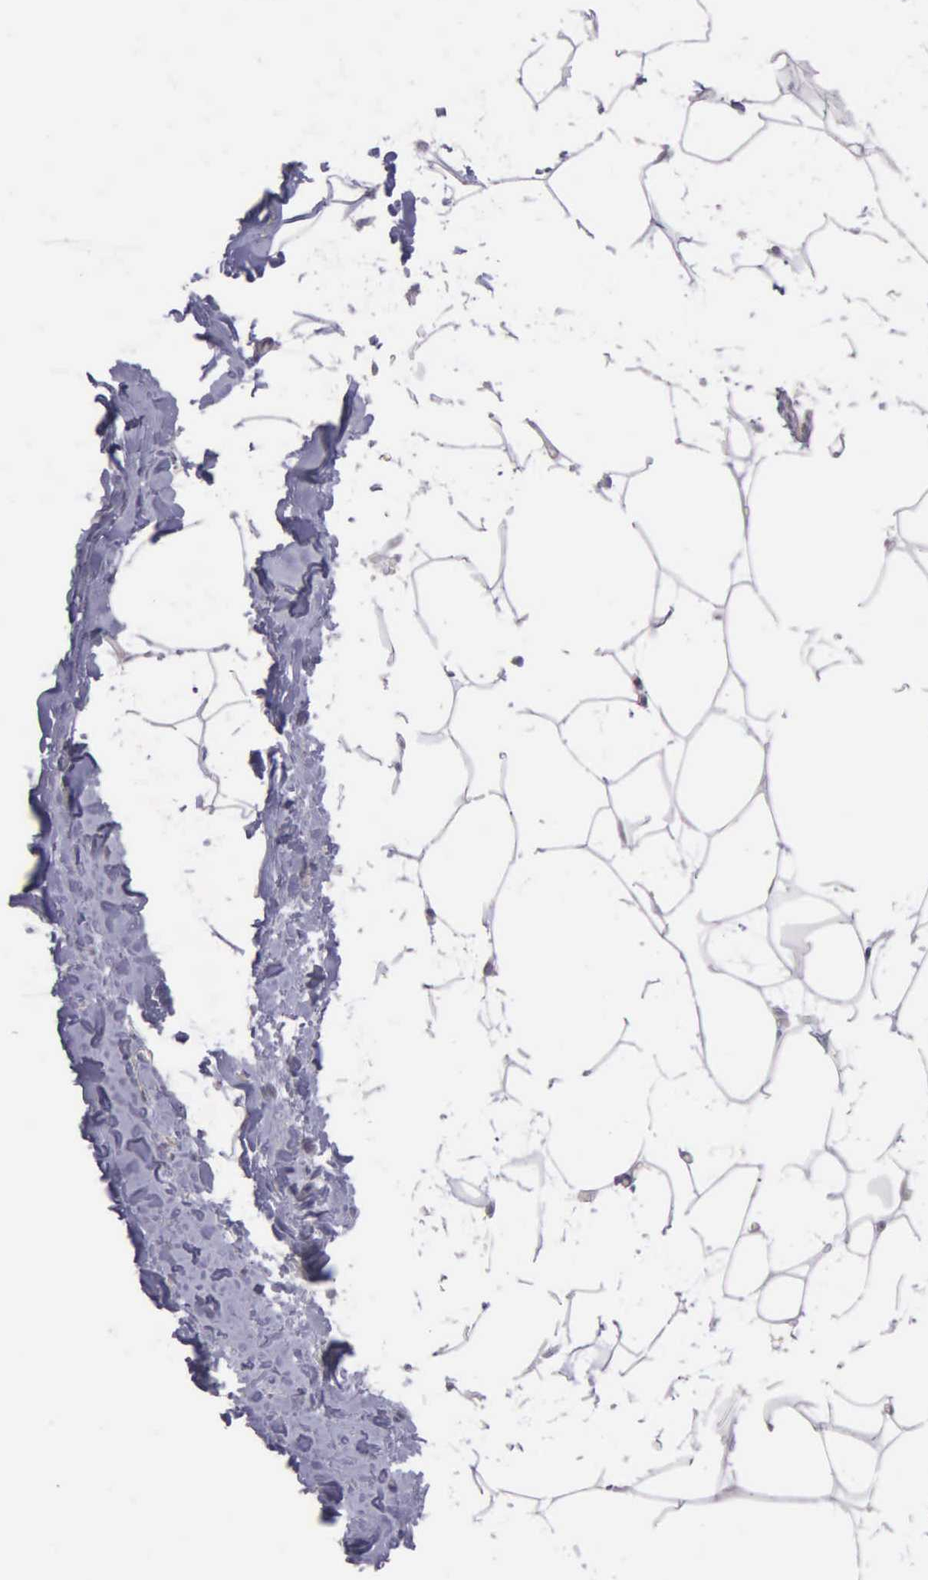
{"staining": {"intensity": "negative", "quantity": "none", "location": "none"}, "tissue": "adipose tissue", "cell_type": "Adipocytes", "image_type": "normal", "snomed": [{"axis": "morphology", "description": "Normal tissue, NOS"}, {"axis": "topography", "description": "Breast"}], "caption": "Histopathology image shows no protein staining in adipocytes of normal adipose tissue. The staining was performed using DAB (3,3'-diaminobenzidine) to visualize the protein expression in brown, while the nuclei were stained in blue with hematoxylin (Magnification: 20x).", "gene": "MICAL3", "patient": {"sex": "female", "age": 45}}